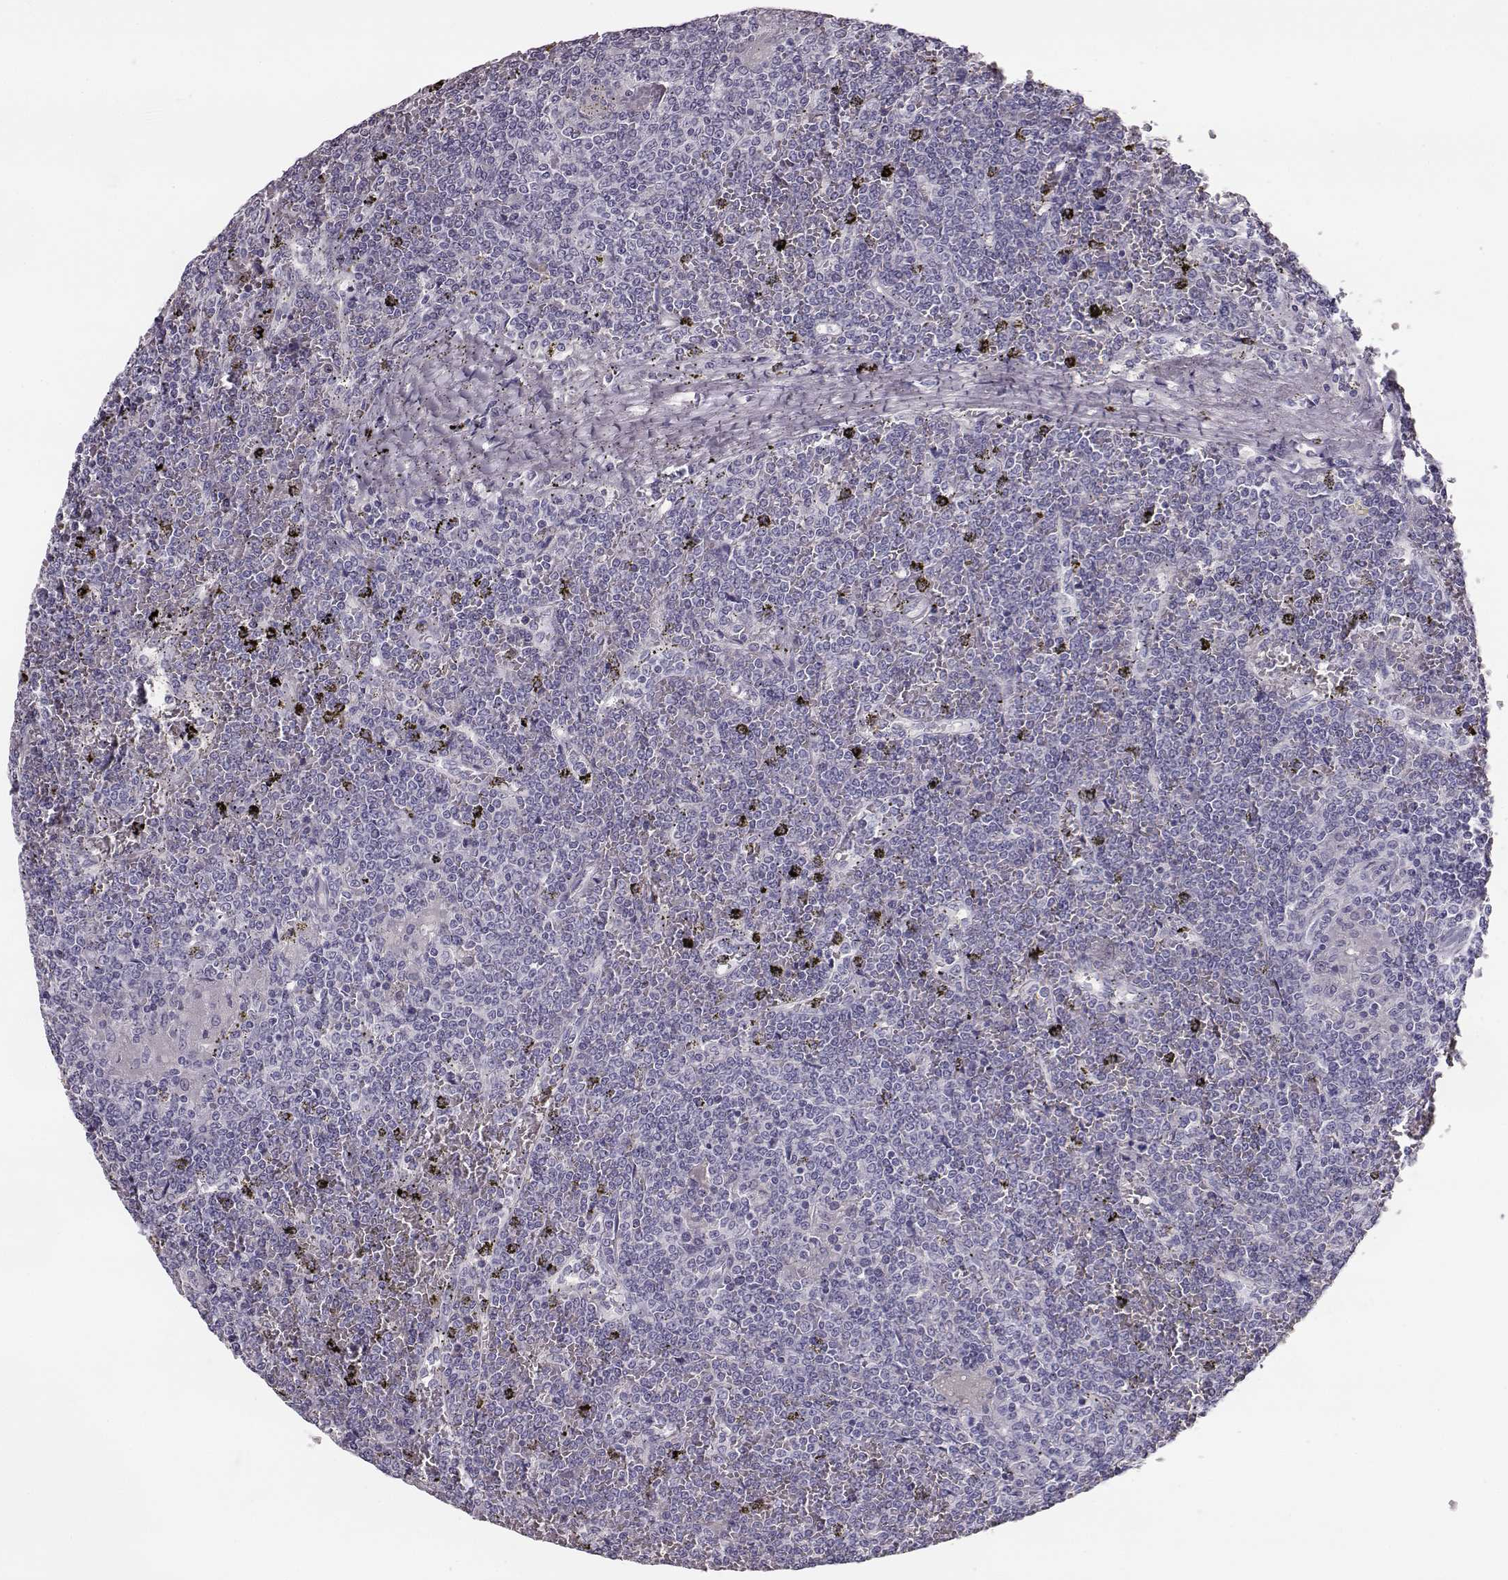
{"staining": {"intensity": "negative", "quantity": "none", "location": "none"}, "tissue": "lymphoma", "cell_type": "Tumor cells", "image_type": "cancer", "snomed": [{"axis": "morphology", "description": "Malignant lymphoma, non-Hodgkin's type, Low grade"}, {"axis": "topography", "description": "Spleen"}], "caption": "IHC of malignant lymphoma, non-Hodgkin's type (low-grade) reveals no positivity in tumor cells.", "gene": "NPTXR", "patient": {"sex": "female", "age": 19}}